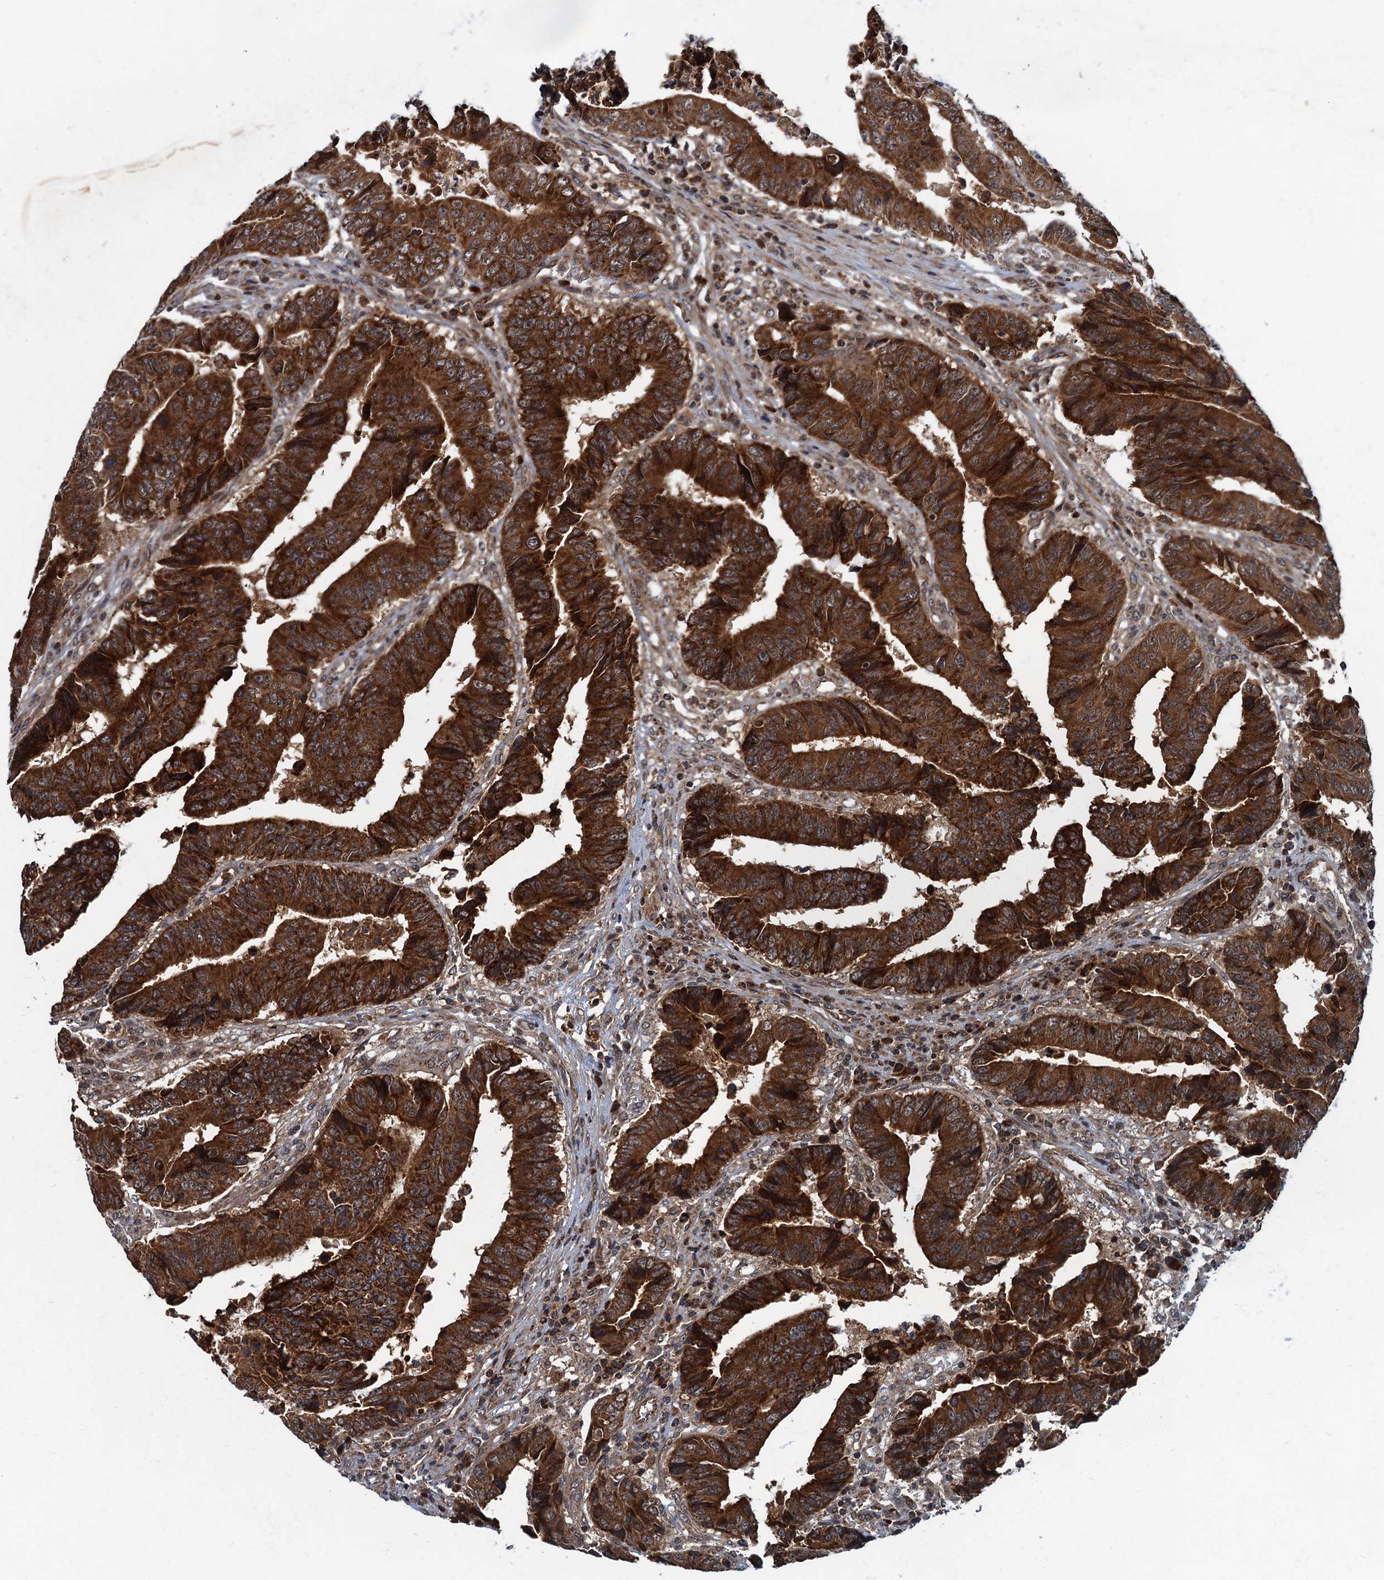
{"staining": {"intensity": "strong", "quantity": ">75%", "location": "cytoplasmic/membranous"}, "tissue": "colorectal cancer", "cell_type": "Tumor cells", "image_type": "cancer", "snomed": [{"axis": "morphology", "description": "Adenocarcinoma, NOS"}, {"axis": "topography", "description": "Rectum"}], "caption": "Brown immunohistochemical staining in colorectal cancer exhibits strong cytoplasmic/membranous staining in about >75% of tumor cells.", "gene": "SLC11A2", "patient": {"sex": "male", "age": 84}}